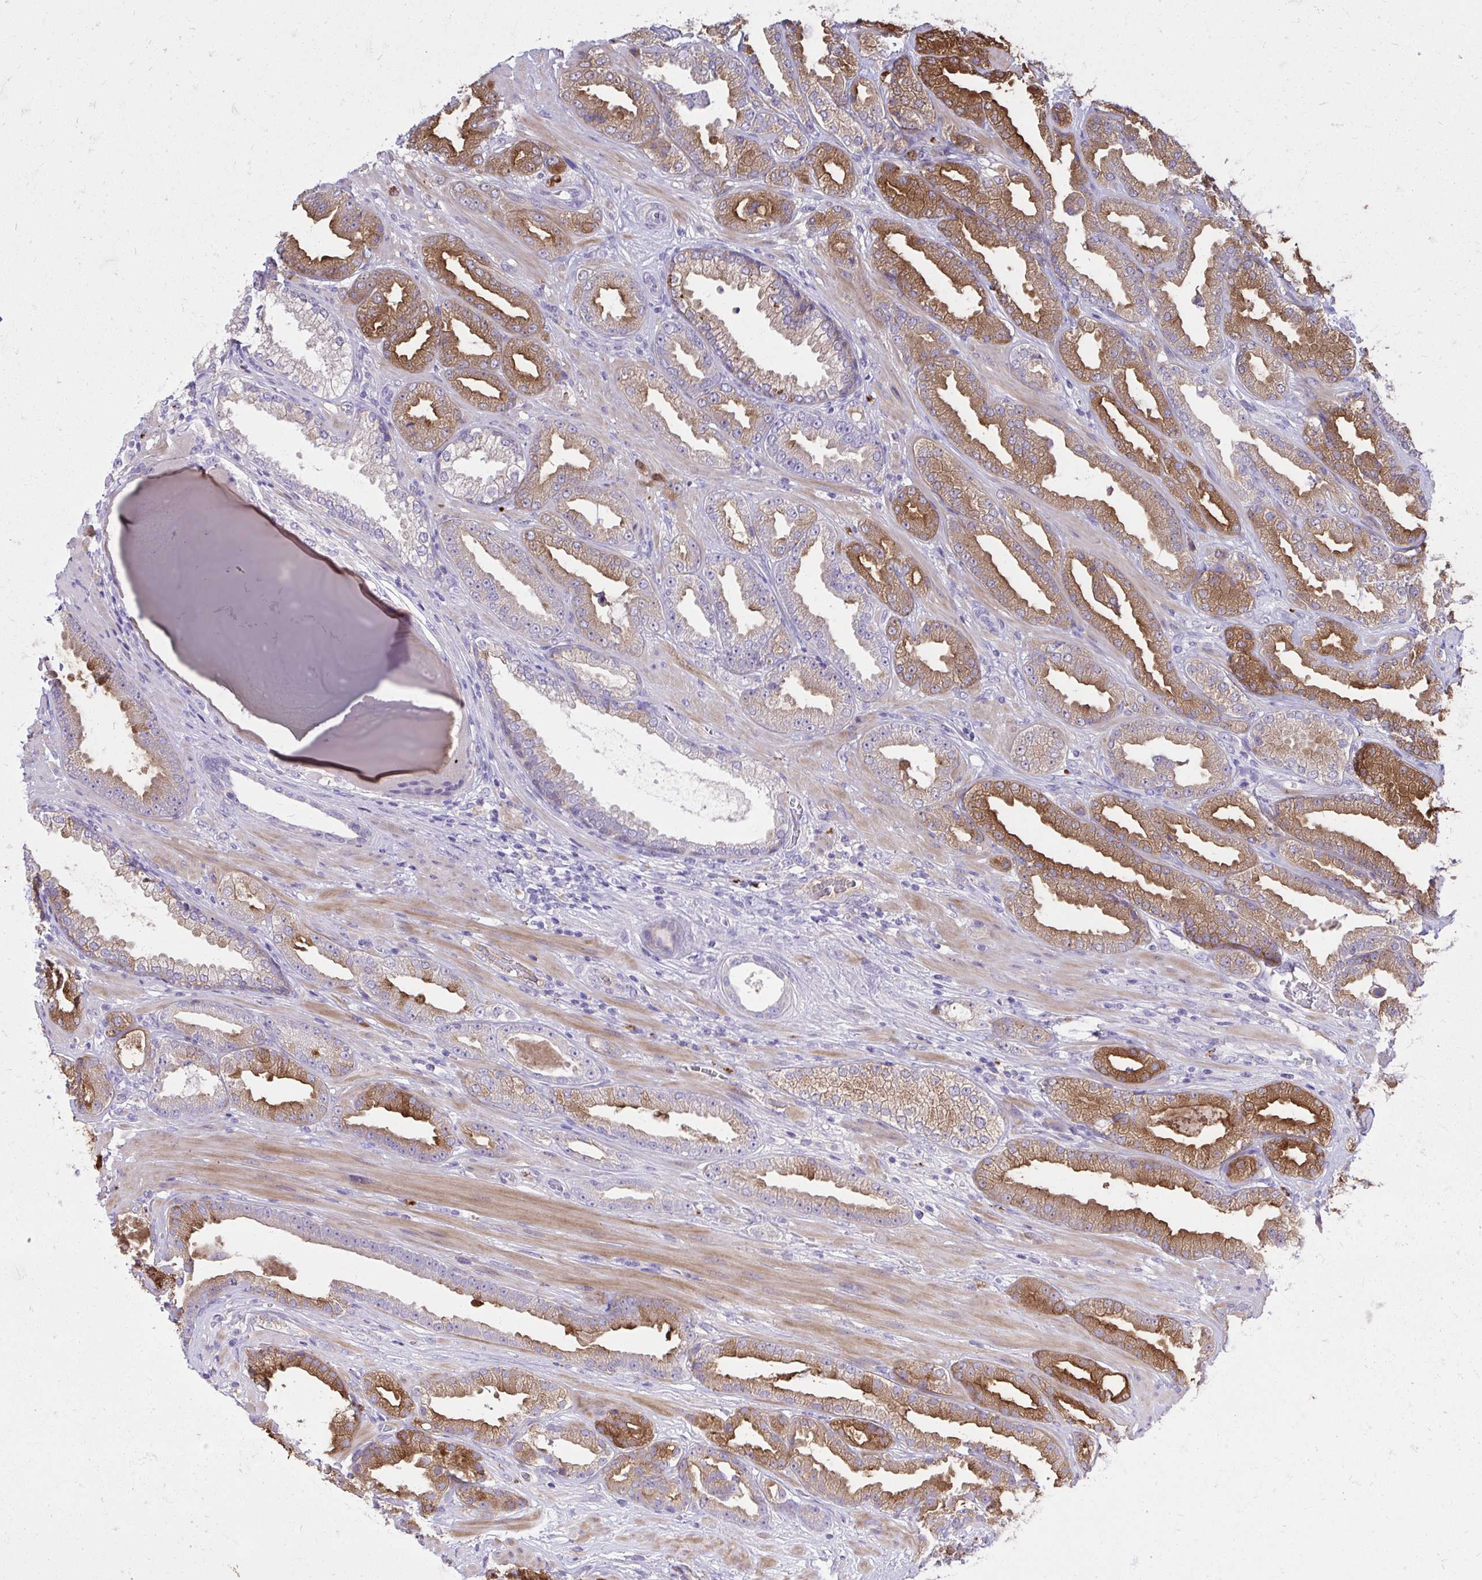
{"staining": {"intensity": "strong", "quantity": ">75%", "location": "cytoplasmic/membranous"}, "tissue": "prostate cancer", "cell_type": "Tumor cells", "image_type": "cancer", "snomed": [{"axis": "morphology", "description": "Adenocarcinoma, Low grade"}, {"axis": "topography", "description": "Prostate"}], "caption": "There is high levels of strong cytoplasmic/membranous positivity in tumor cells of prostate cancer, as demonstrated by immunohistochemical staining (brown color).", "gene": "TP53I11", "patient": {"sex": "male", "age": 61}}